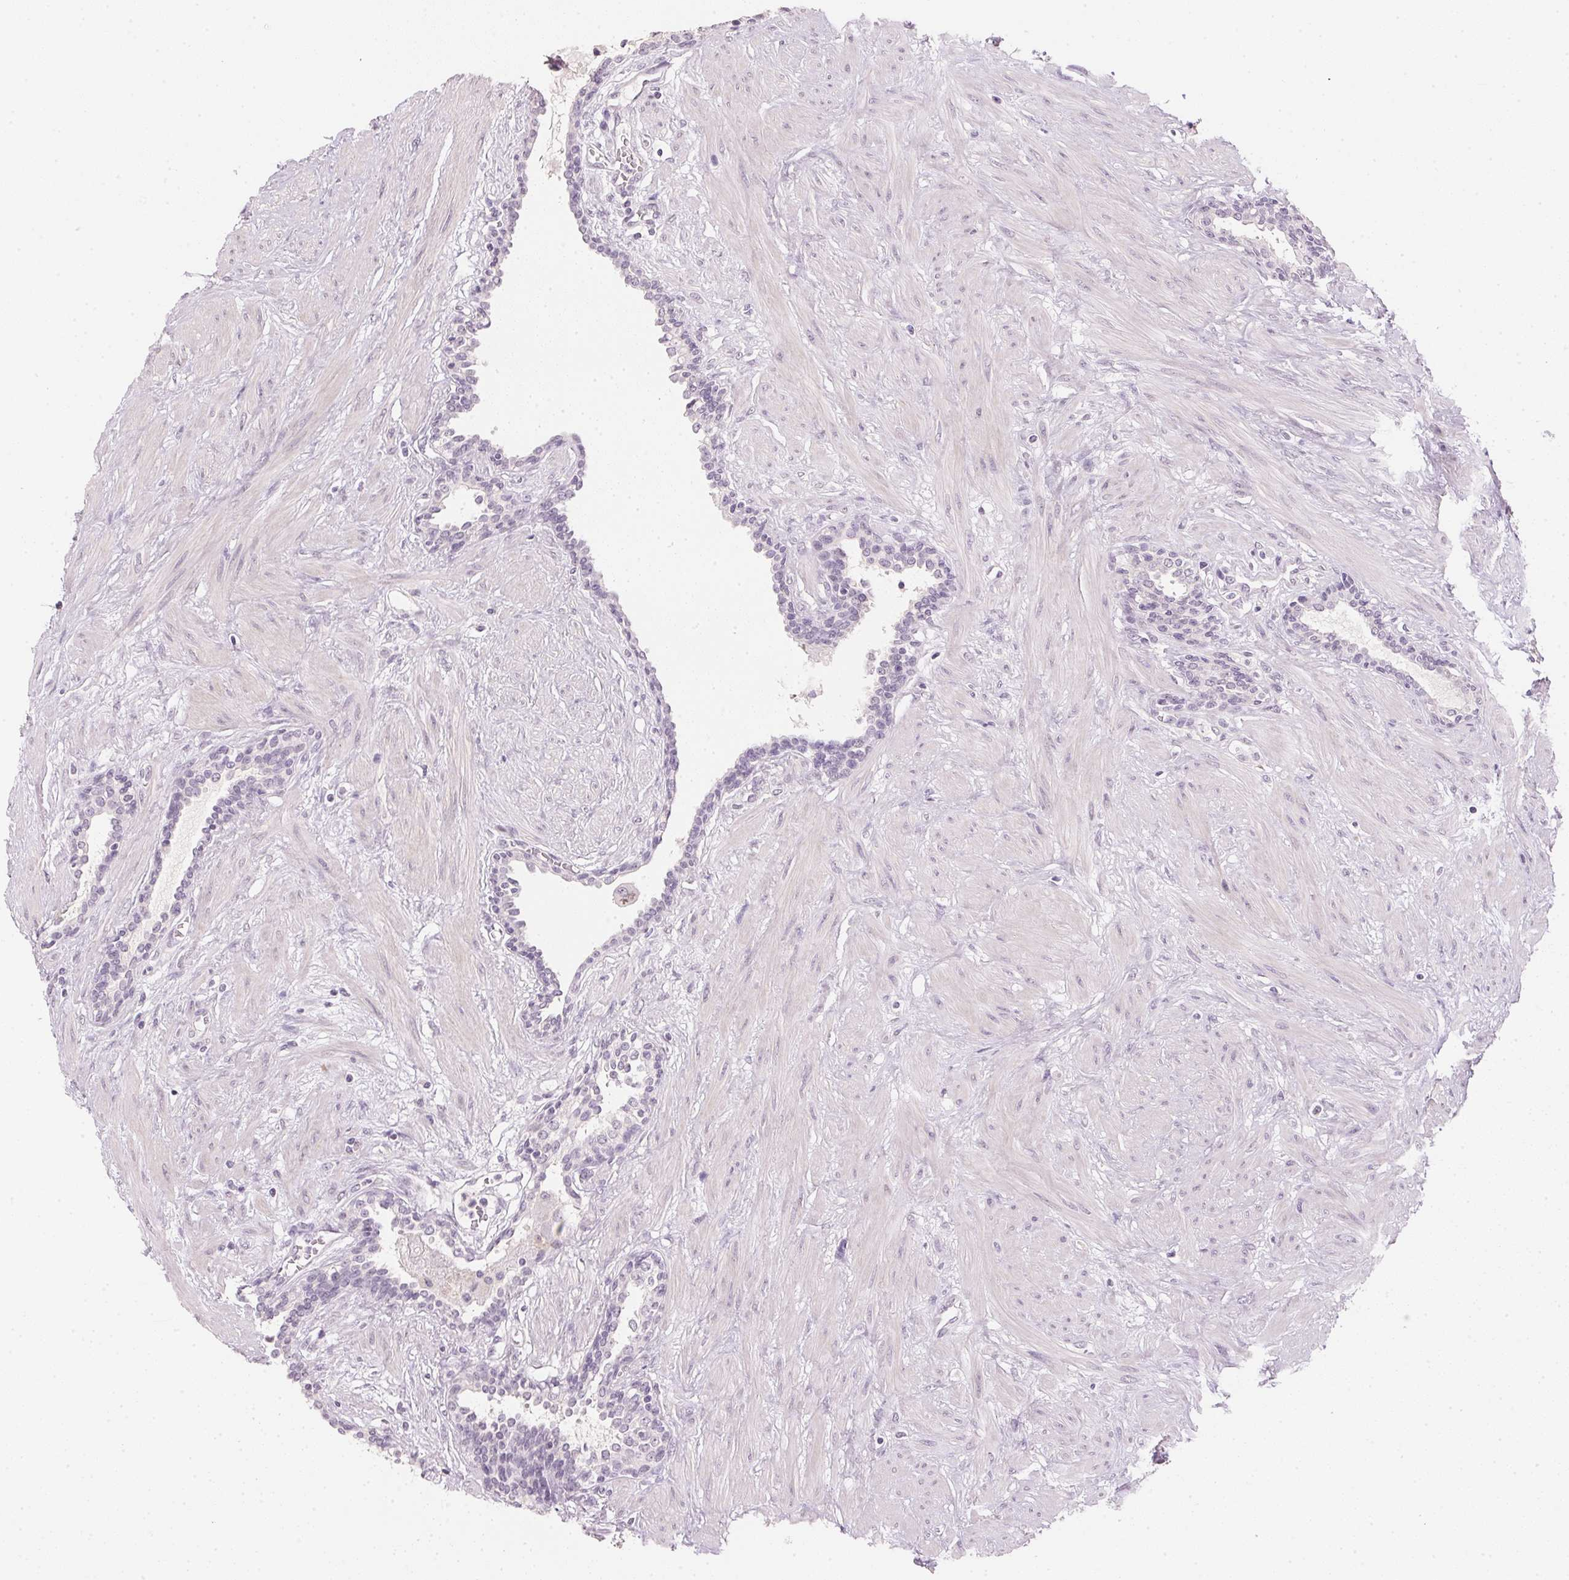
{"staining": {"intensity": "negative", "quantity": "none", "location": "none"}, "tissue": "prostate", "cell_type": "Glandular cells", "image_type": "normal", "snomed": [{"axis": "morphology", "description": "Normal tissue, NOS"}, {"axis": "topography", "description": "Prostate"}], "caption": "This is an immunohistochemistry micrograph of unremarkable prostate. There is no staining in glandular cells.", "gene": "IGFBP1", "patient": {"sex": "male", "age": 55}}